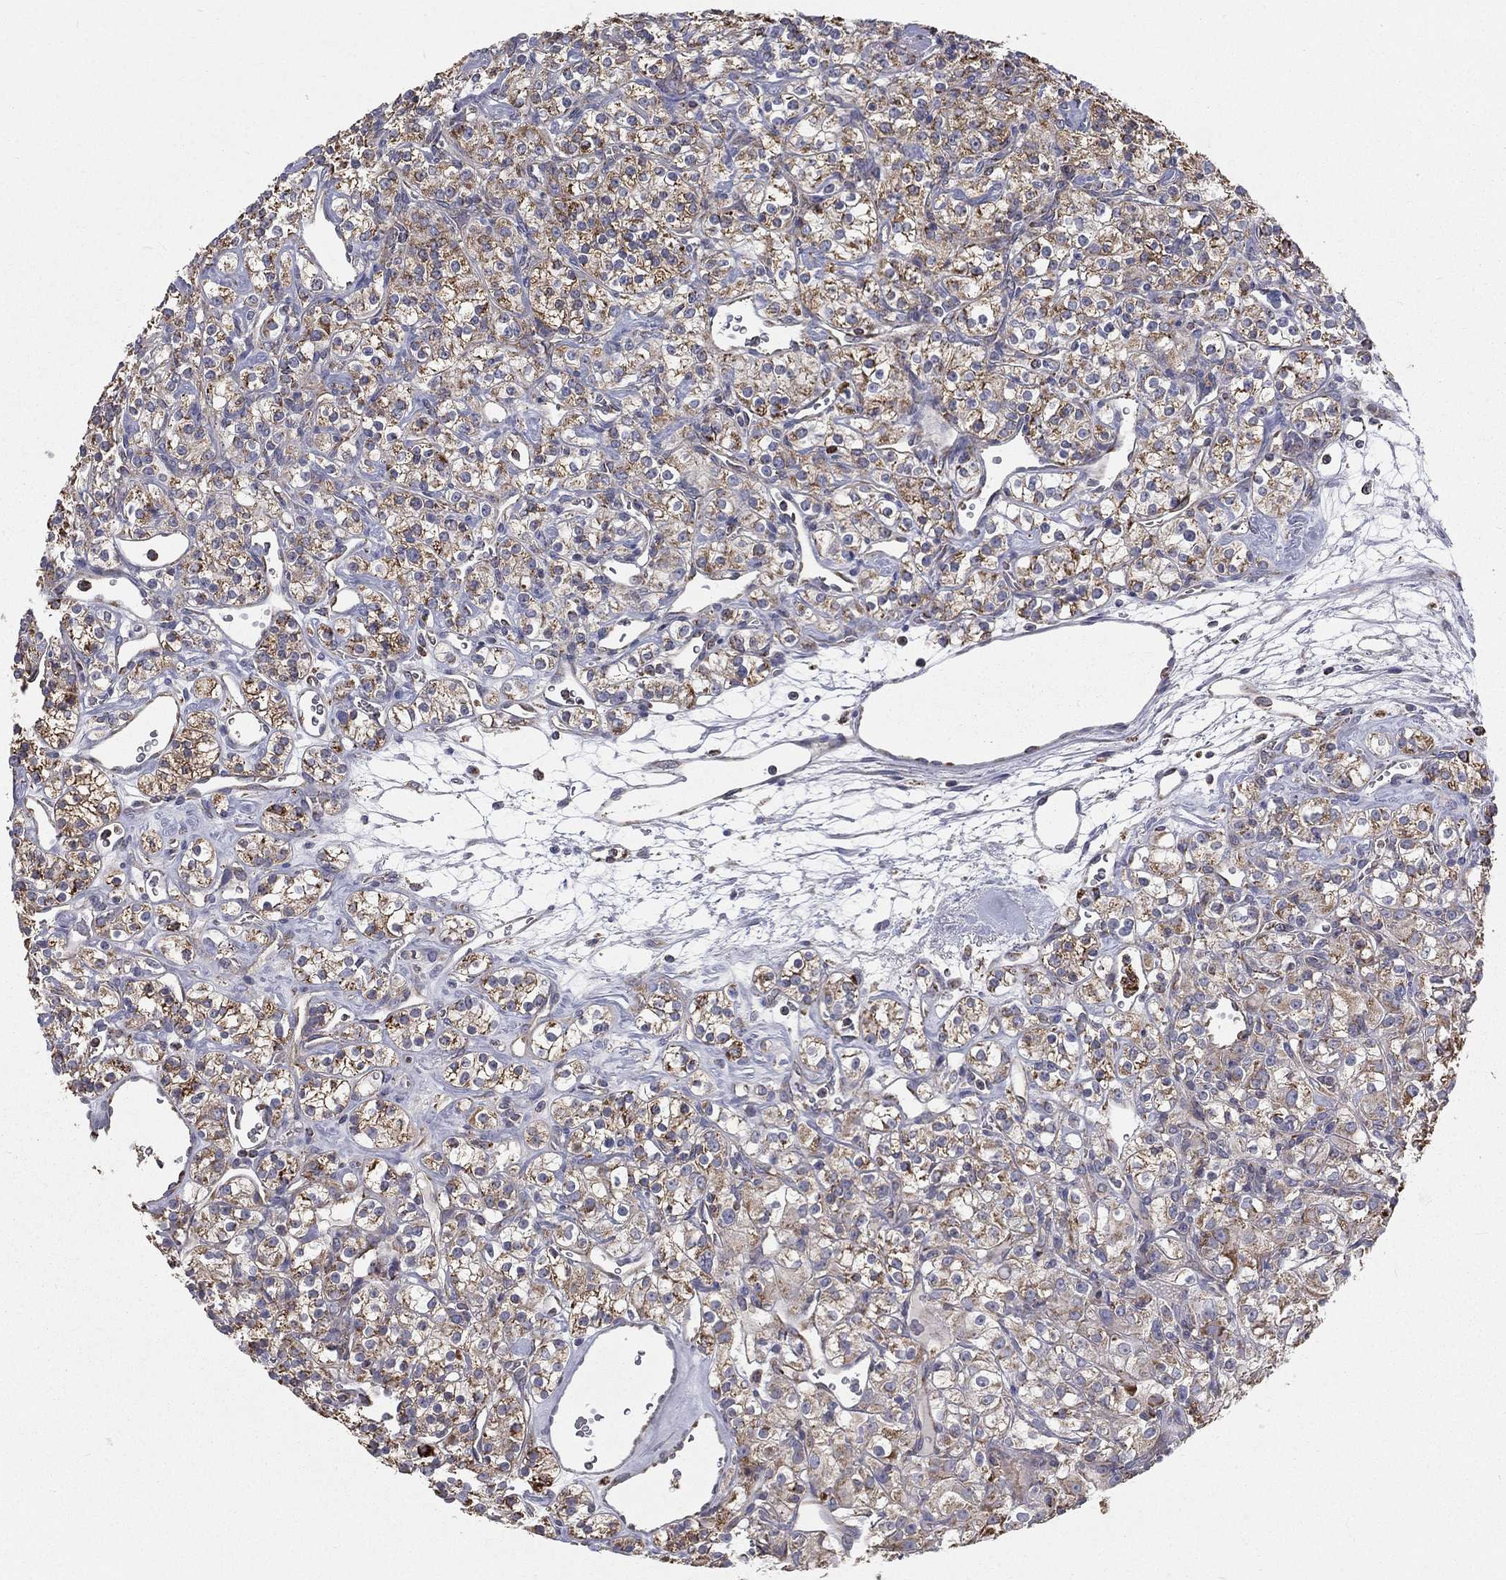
{"staining": {"intensity": "moderate", "quantity": "25%-75%", "location": "cytoplasmic/membranous"}, "tissue": "renal cancer", "cell_type": "Tumor cells", "image_type": "cancer", "snomed": [{"axis": "morphology", "description": "Adenocarcinoma, NOS"}, {"axis": "topography", "description": "Kidney"}], "caption": "Immunohistochemical staining of human adenocarcinoma (renal) shows medium levels of moderate cytoplasmic/membranous protein expression in about 25%-75% of tumor cells.", "gene": "HADH", "patient": {"sex": "male", "age": 77}}